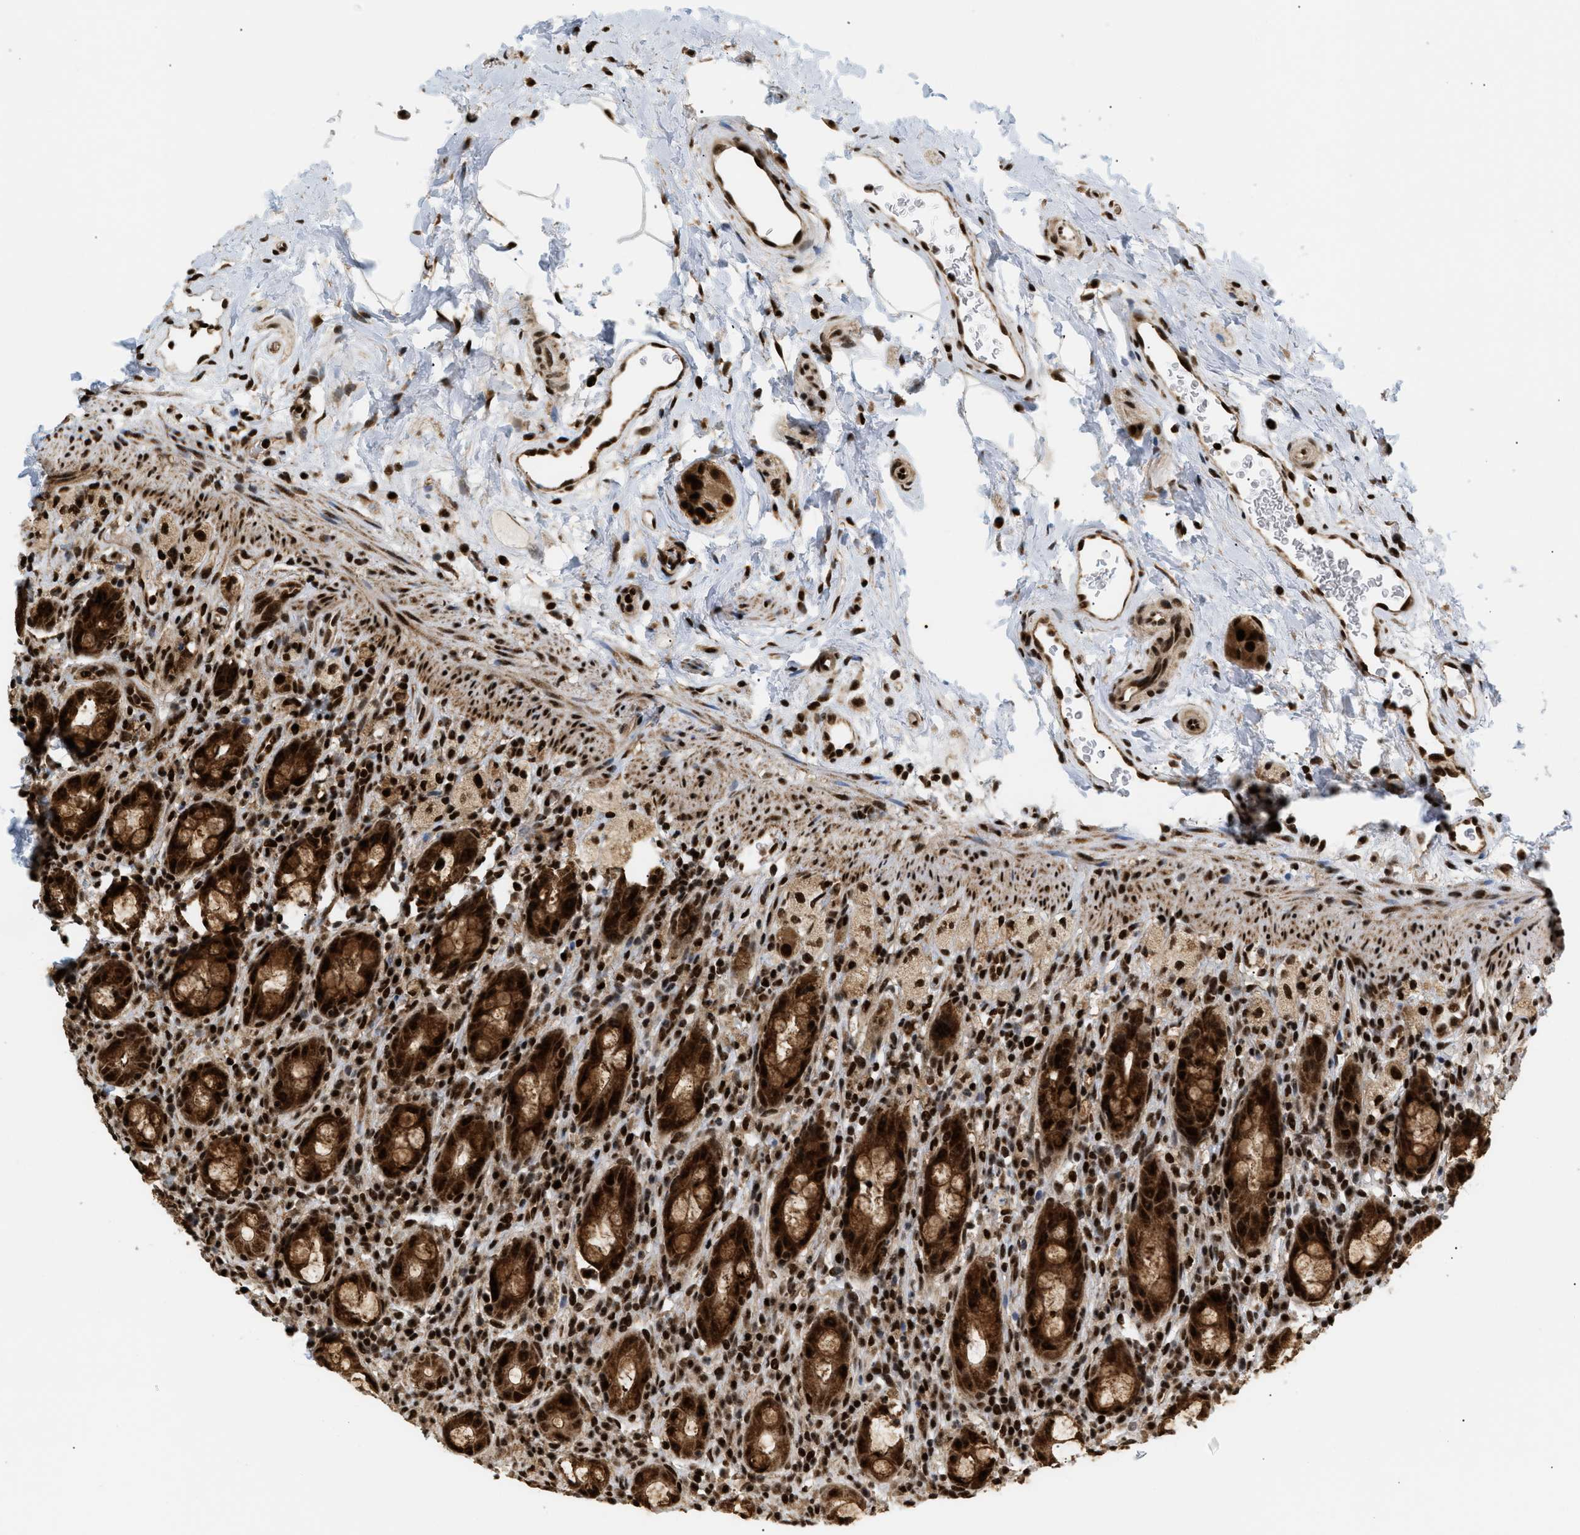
{"staining": {"intensity": "strong", "quantity": ">75%", "location": "cytoplasmic/membranous,nuclear"}, "tissue": "rectum", "cell_type": "Glandular cells", "image_type": "normal", "snomed": [{"axis": "morphology", "description": "Normal tissue, NOS"}, {"axis": "topography", "description": "Rectum"}], "caption": "This photomicrograph displays immunohistochemistry (IHC) staining of unremarkable human rectum, with high strong cytoplasmic/membranous,nuclear staining in about >75% of glandular cells.", "gene": "RBM5", "patient": {"sex": "male", "age": 44}}